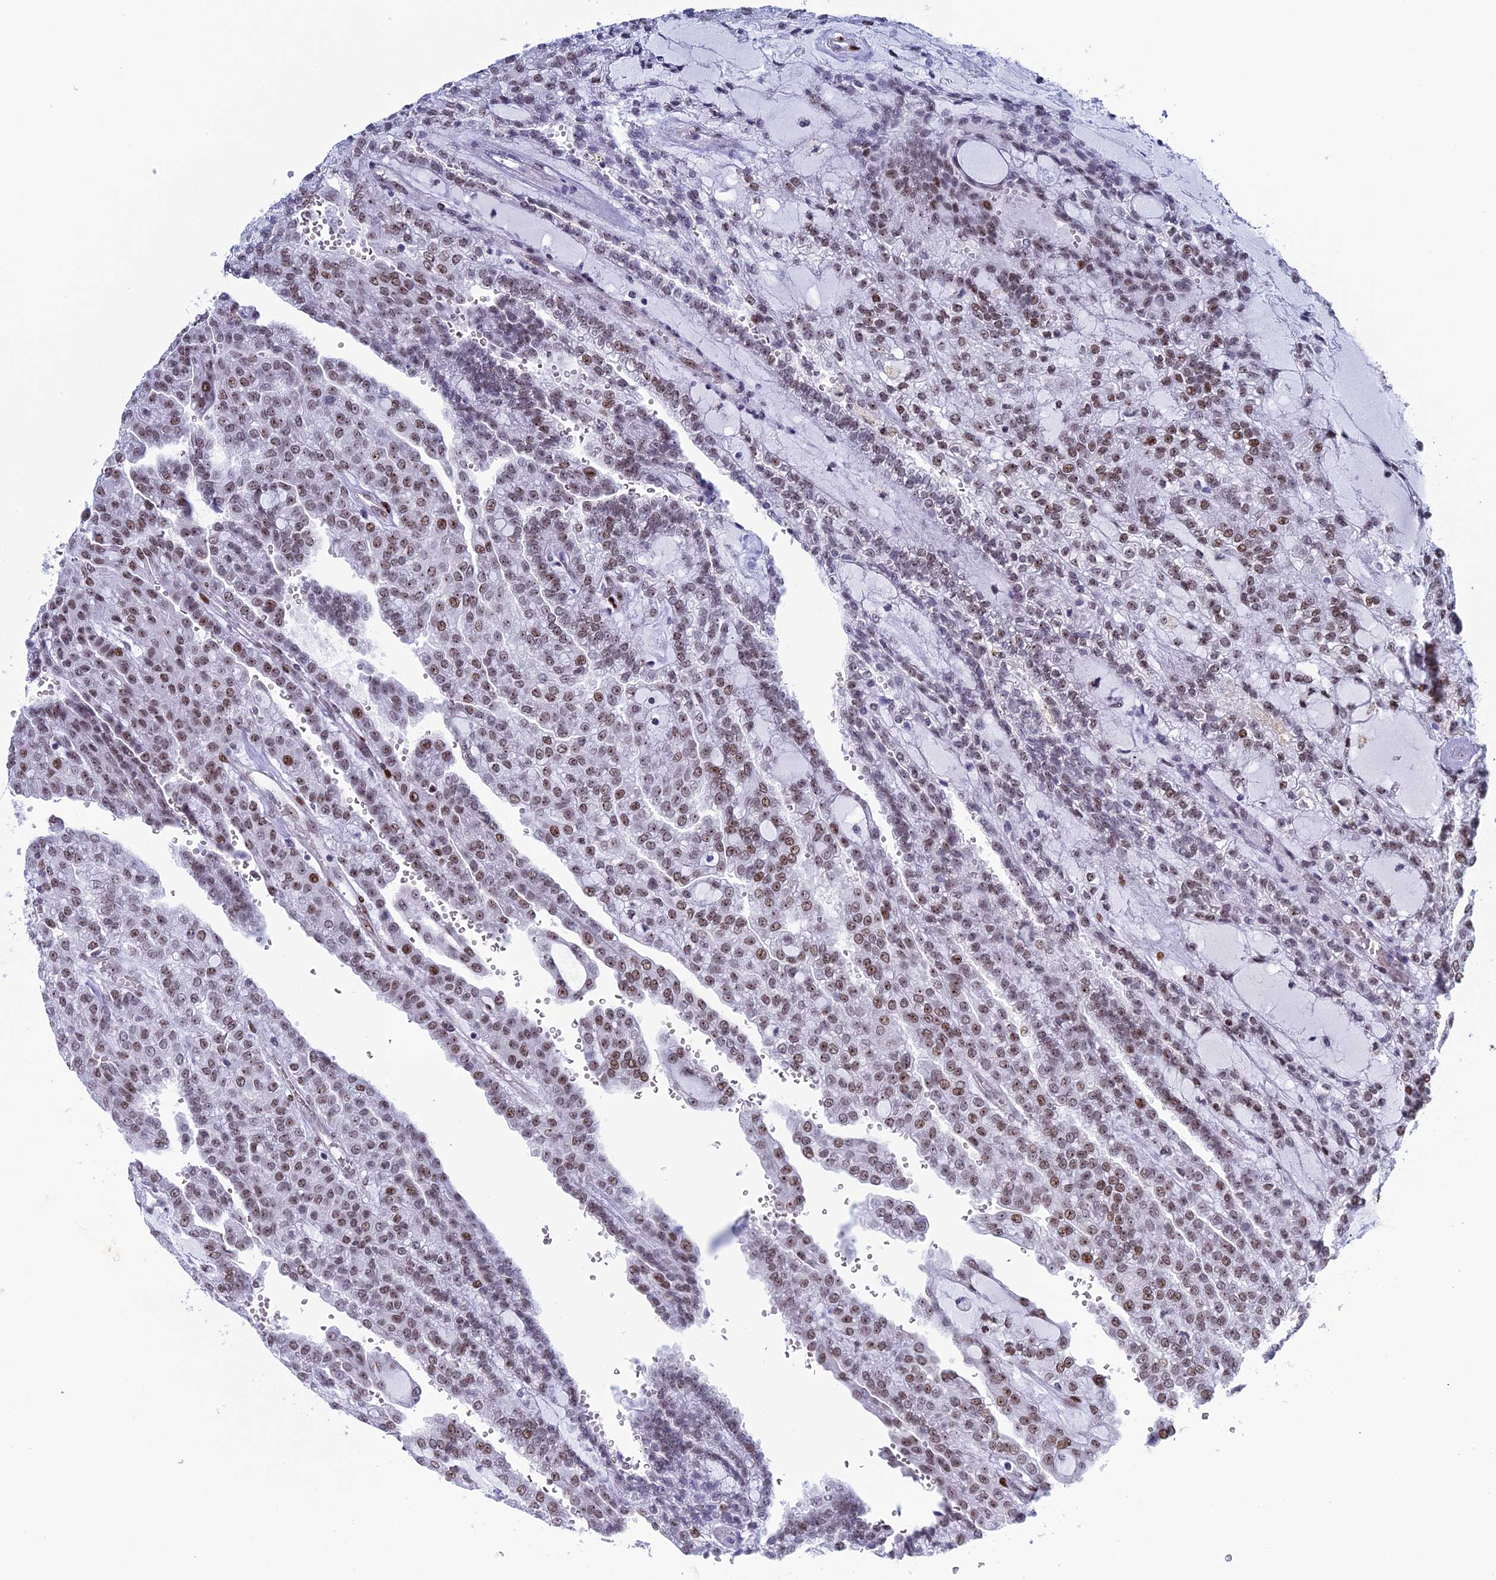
{"staining": {"intensity": "moderate", "quantity": ">75%", "location": "nuclear"}, "tissue": "renal cancer", "cell_type": "Tumor cells", "image_type": "cancer", "snomed": [{"axis": "morphology", "description": "Adenocarcinoma, NOS"}, {"axis": "topography", "description": "Kidney"}], "caption": "Human renal adenocarcinoma stained with a protein marker reveals moderate staining in tumor cells.", "gene": "CCDC86", "patient": {"sex": "male", "age": 63}}